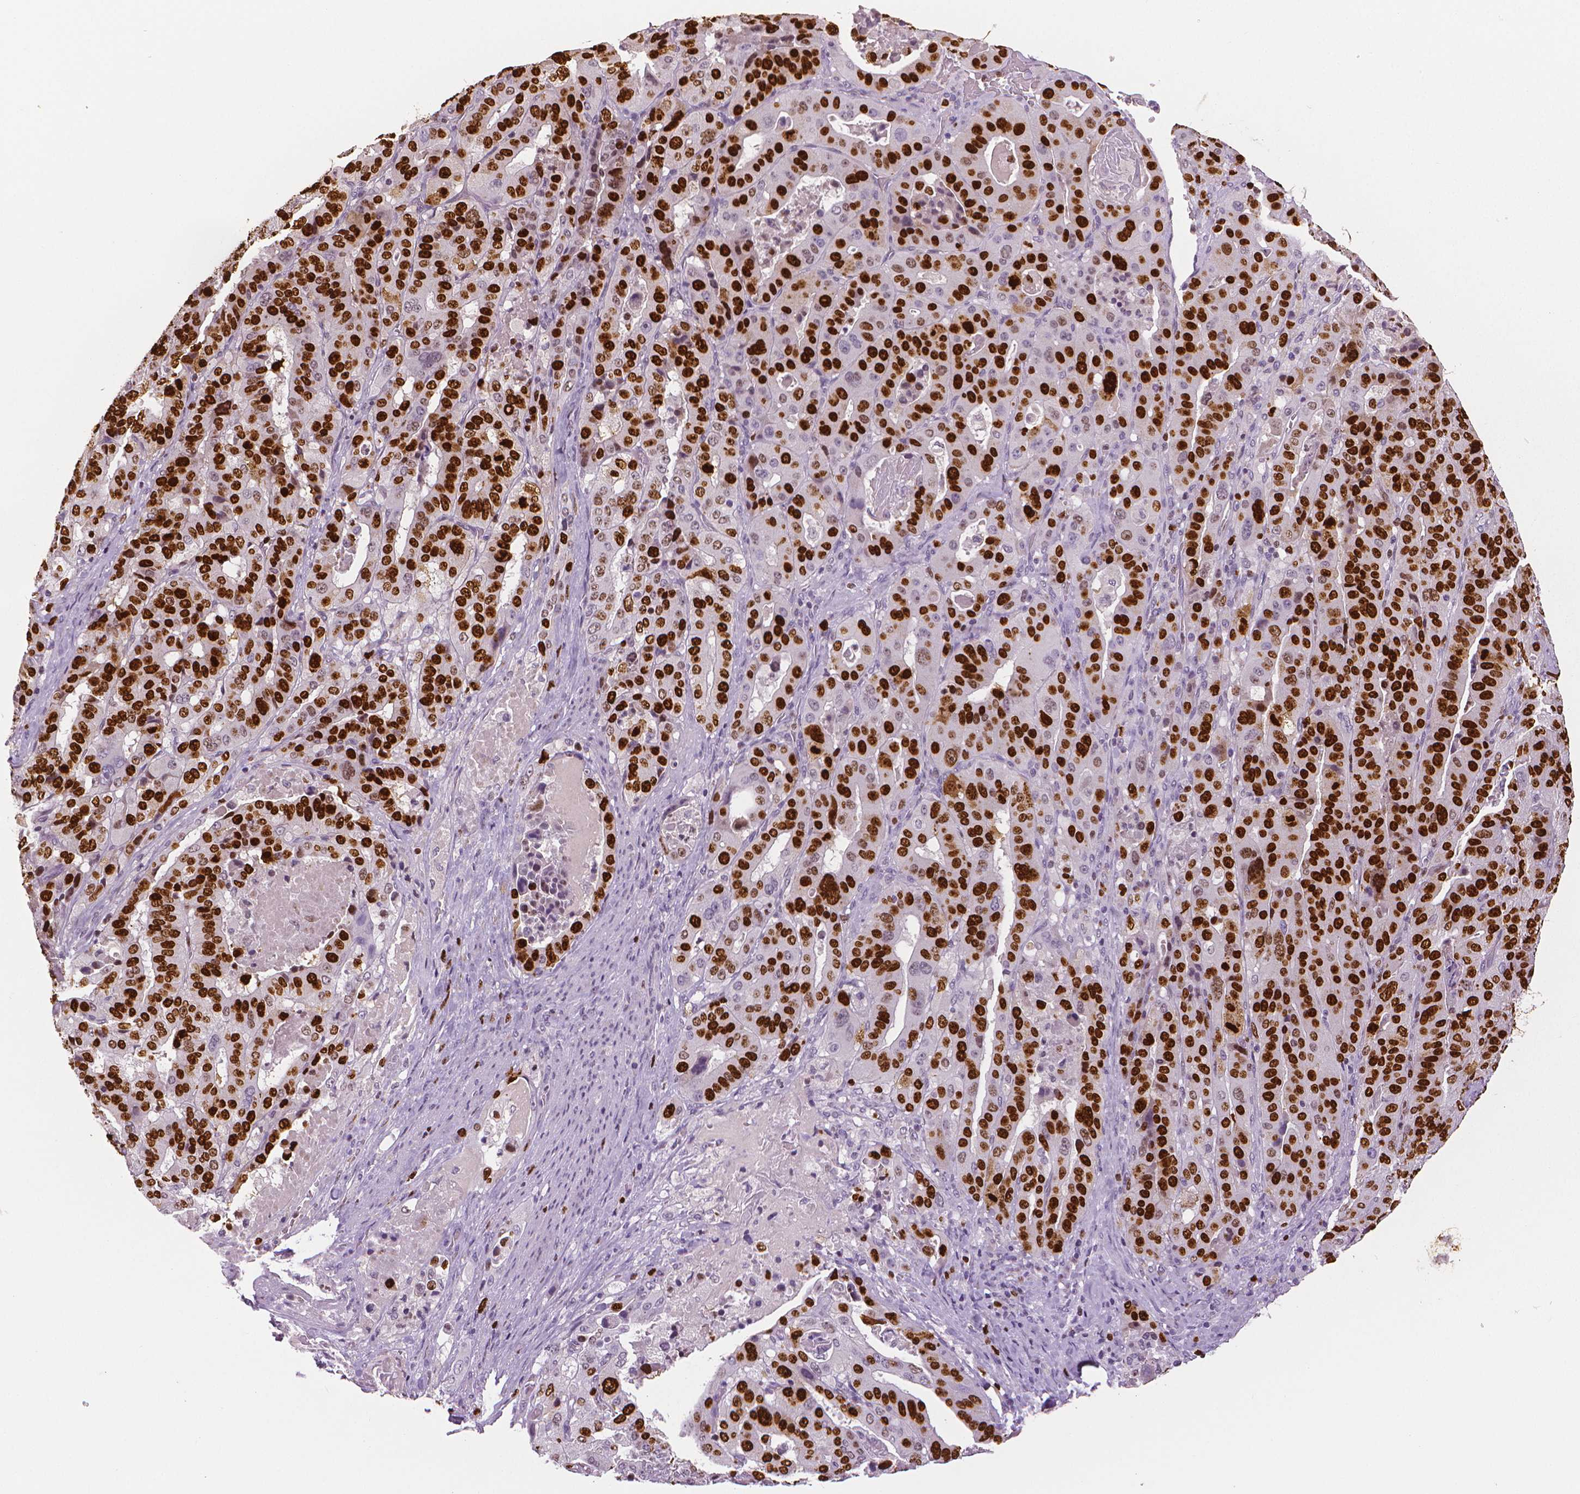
{"staining": {"intensity": "strong", "quantity": ">75%", "location": "nuclear"}, "tissue": "stomach cancer", "cell_type": "Tumor cells", "image_type": "cancer", "snomed": [{"axis": "morphology", "description": "Adenocarcinoma, NOS"}, {"axis": "topography", "description": "Stomach"}], "caption": "Immunohistochemistry micrograph of stomach cancer (adenocarcinoma) stained for a protein (brown), which exhibits high levels of strong nuclear positivity in about >75% of tumor cells.", "gene": "MKI67", "patient": {"sex": "male", "age": 48}}